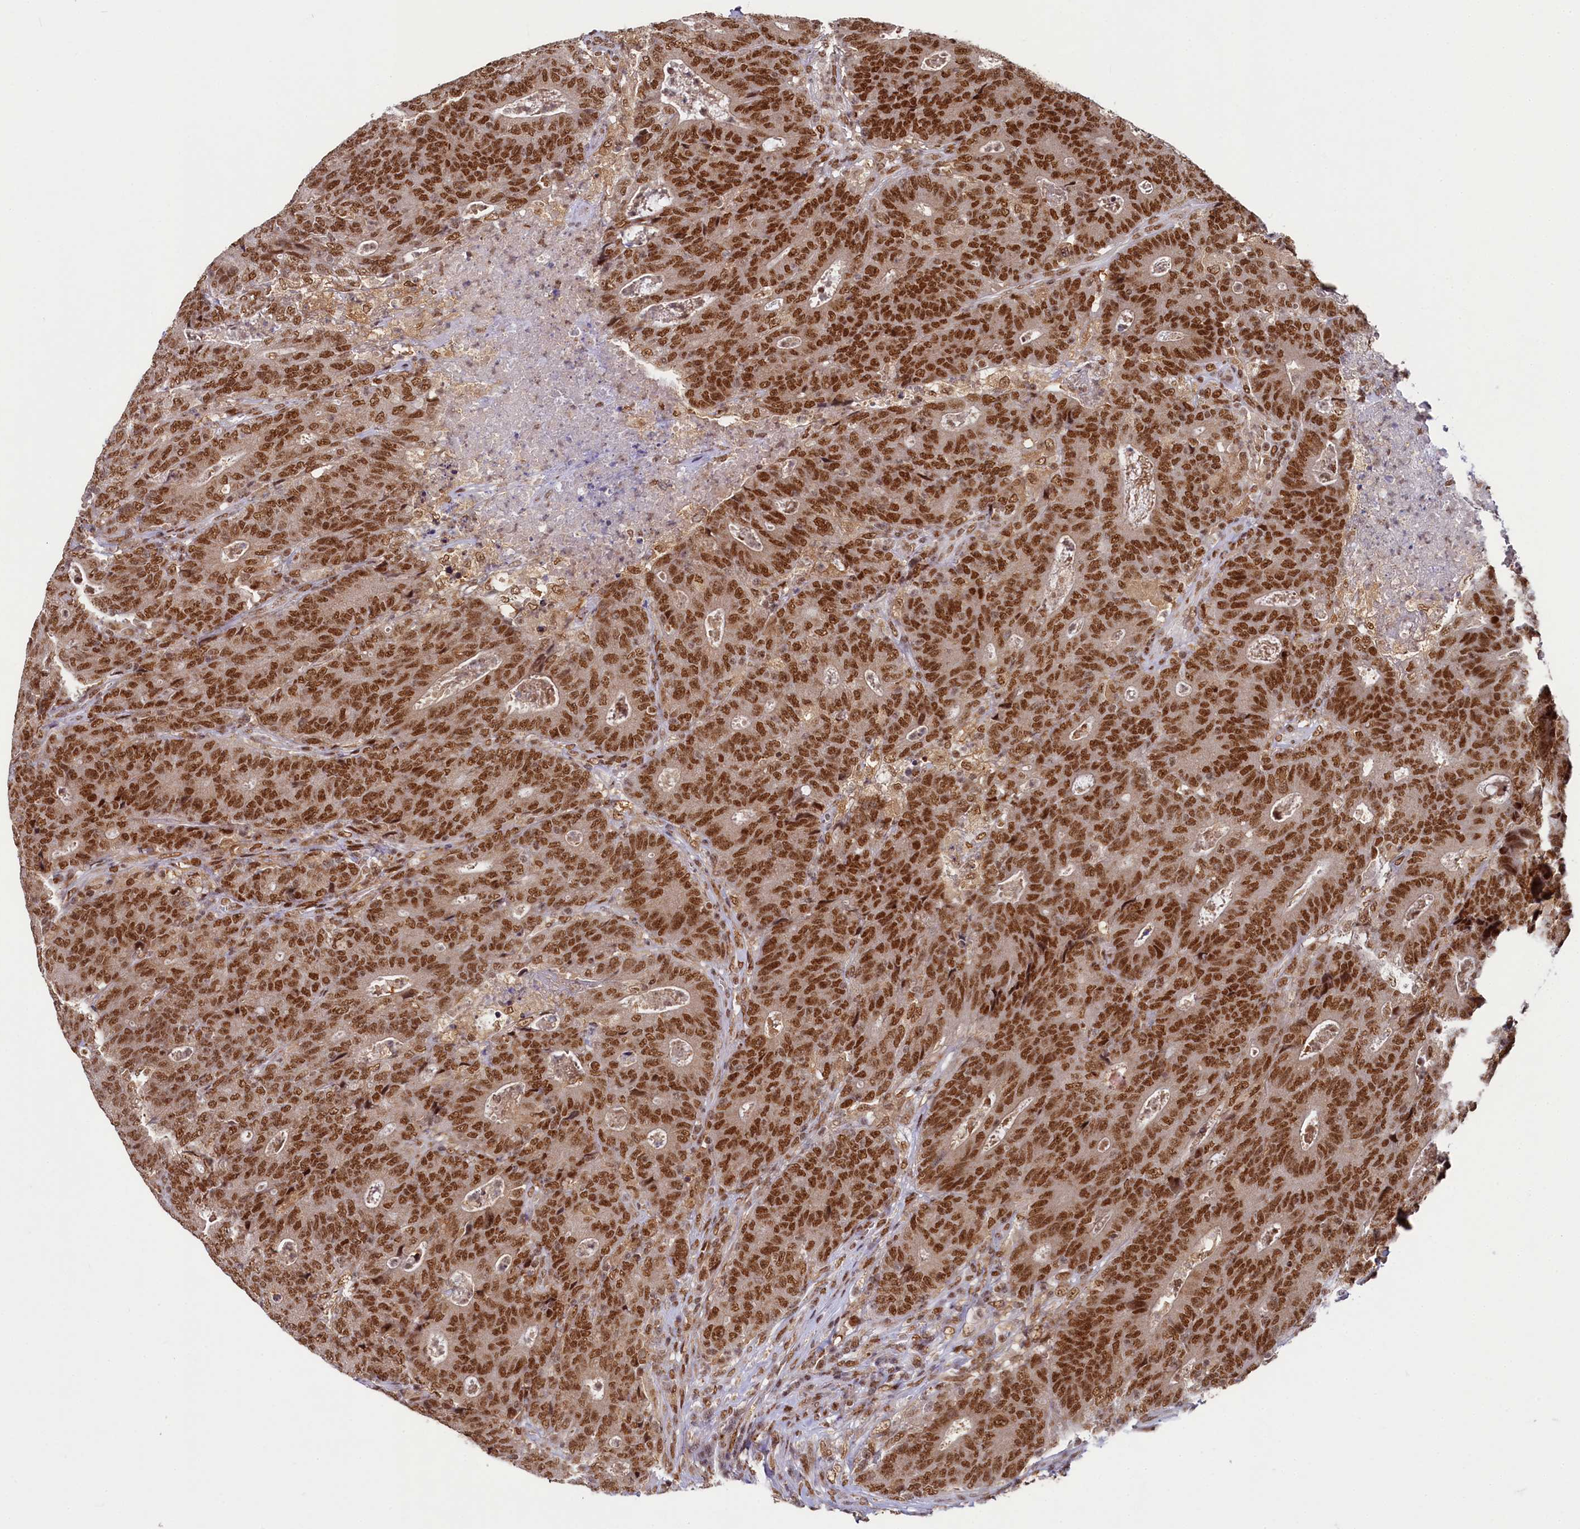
{"staining": {"intensity": "strong", "quantity": ">75%", "location": "nuclear"}, "tissue": "colorectal cancer", "cell_type": "Tumor cells", "image_type": "cancer", "snomed": [{"axis": "morphology", "description": "Adenocarcinoma, NOS"}, {"axis": "topography", "description": "Colon"}], "caption": "Protein staining of colorectal cancer tissue reveals strong nuclear staining in about >75% of tumor cells.", "gene": "PPHLN1", "patient": {"sex": "female", "age": 75}}